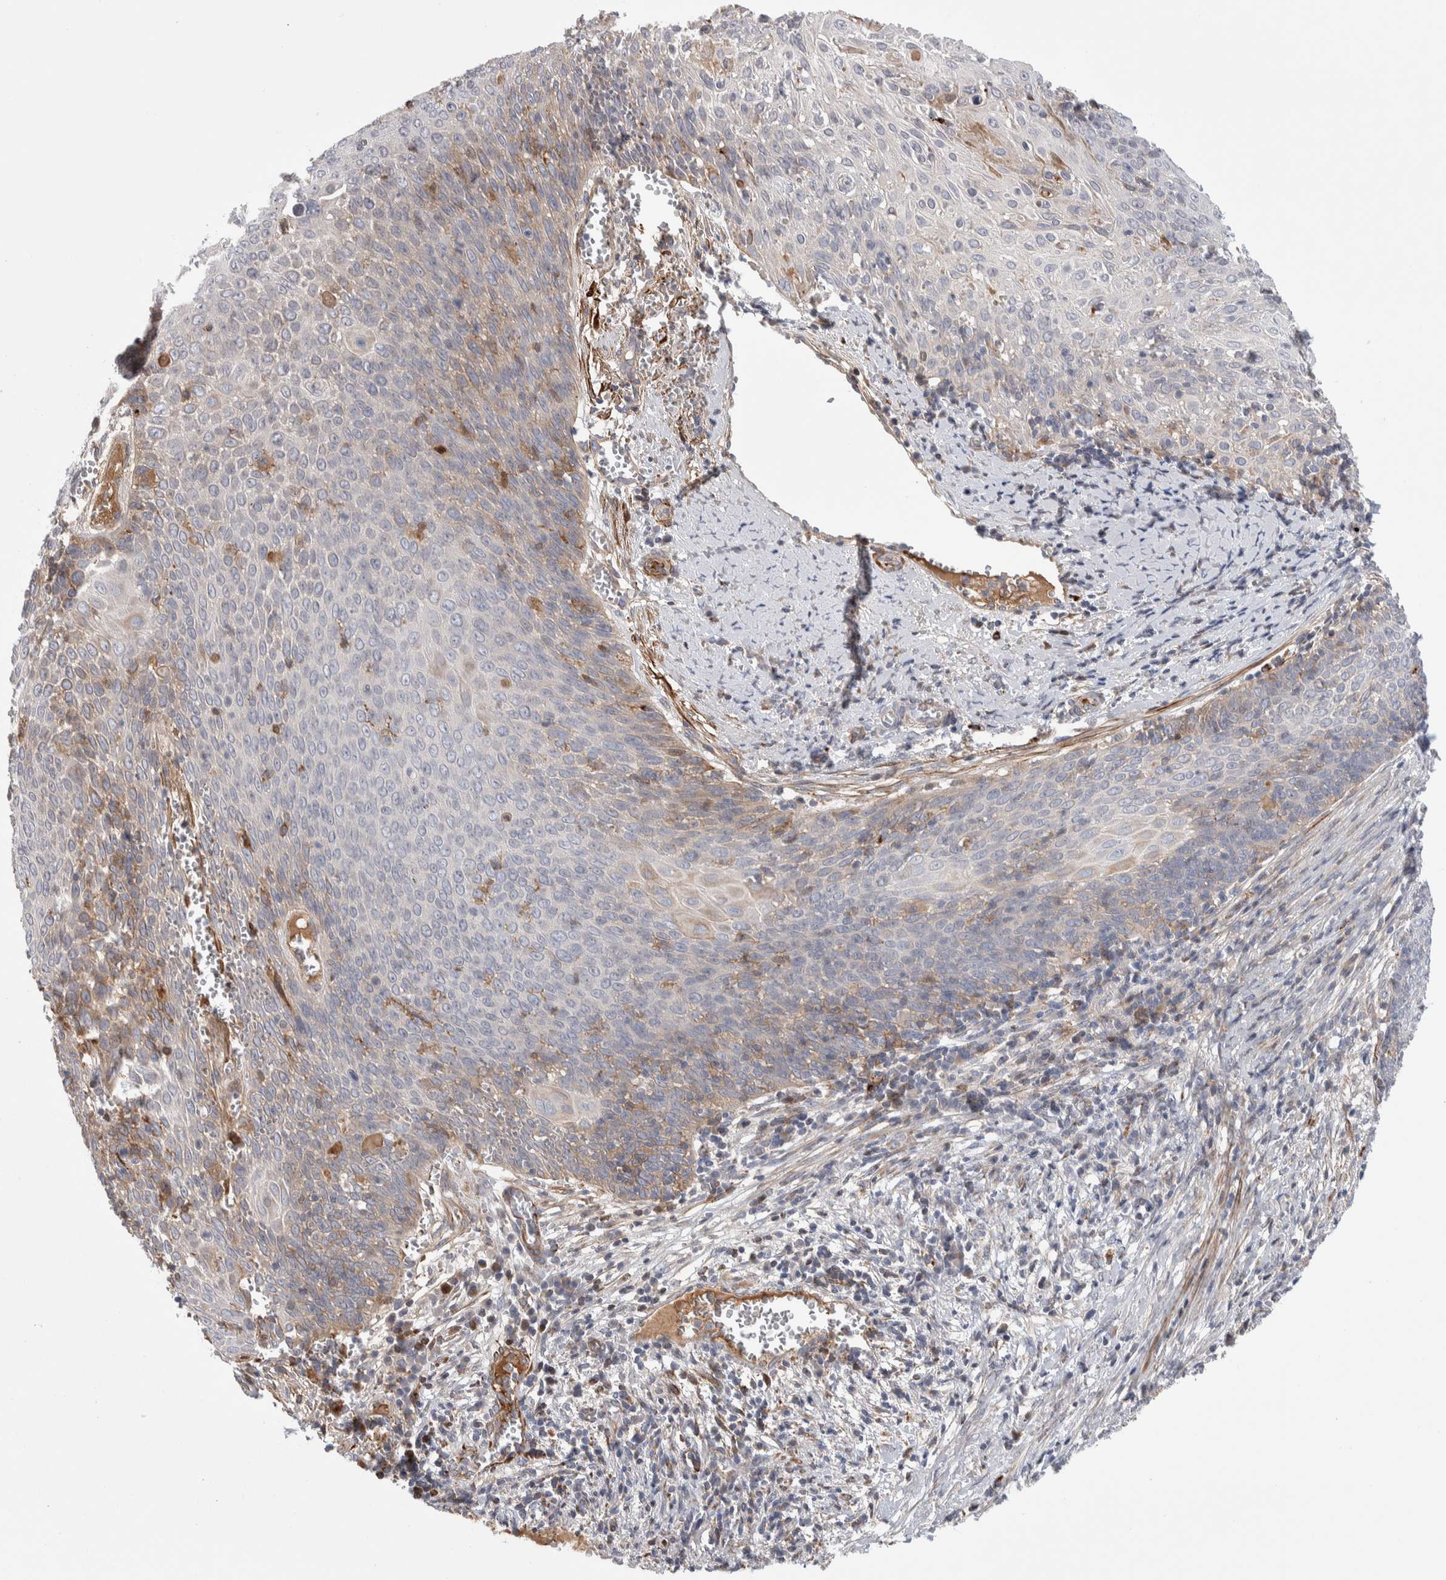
{"staining": {"intensity": "weak", "quantity": "<25%", "location": "cytoplasmic/membranous"}, "tissue": "cervical cancer", "cell_type": "Tumor cells", "image_type": "cancer", "snomed": [{"axis": "morphology", "description": "Squamous cell carcinoma, NOS"}, {"axis": "topography", "description": "Cervix"}], "caption": "IHC histopathology image of neoplastic tissue: human cervical cancer stained with DAB exhibits no significant protein expression in tumor cells. (Stains: DAB (3,3'-diaminobenzidine) IHC with hematoxylin counter stain, Microscopy: brightfield microscopy at high magnification).", "gene": "PSMG3", "patient": {"sex": "female", "age": 39}}